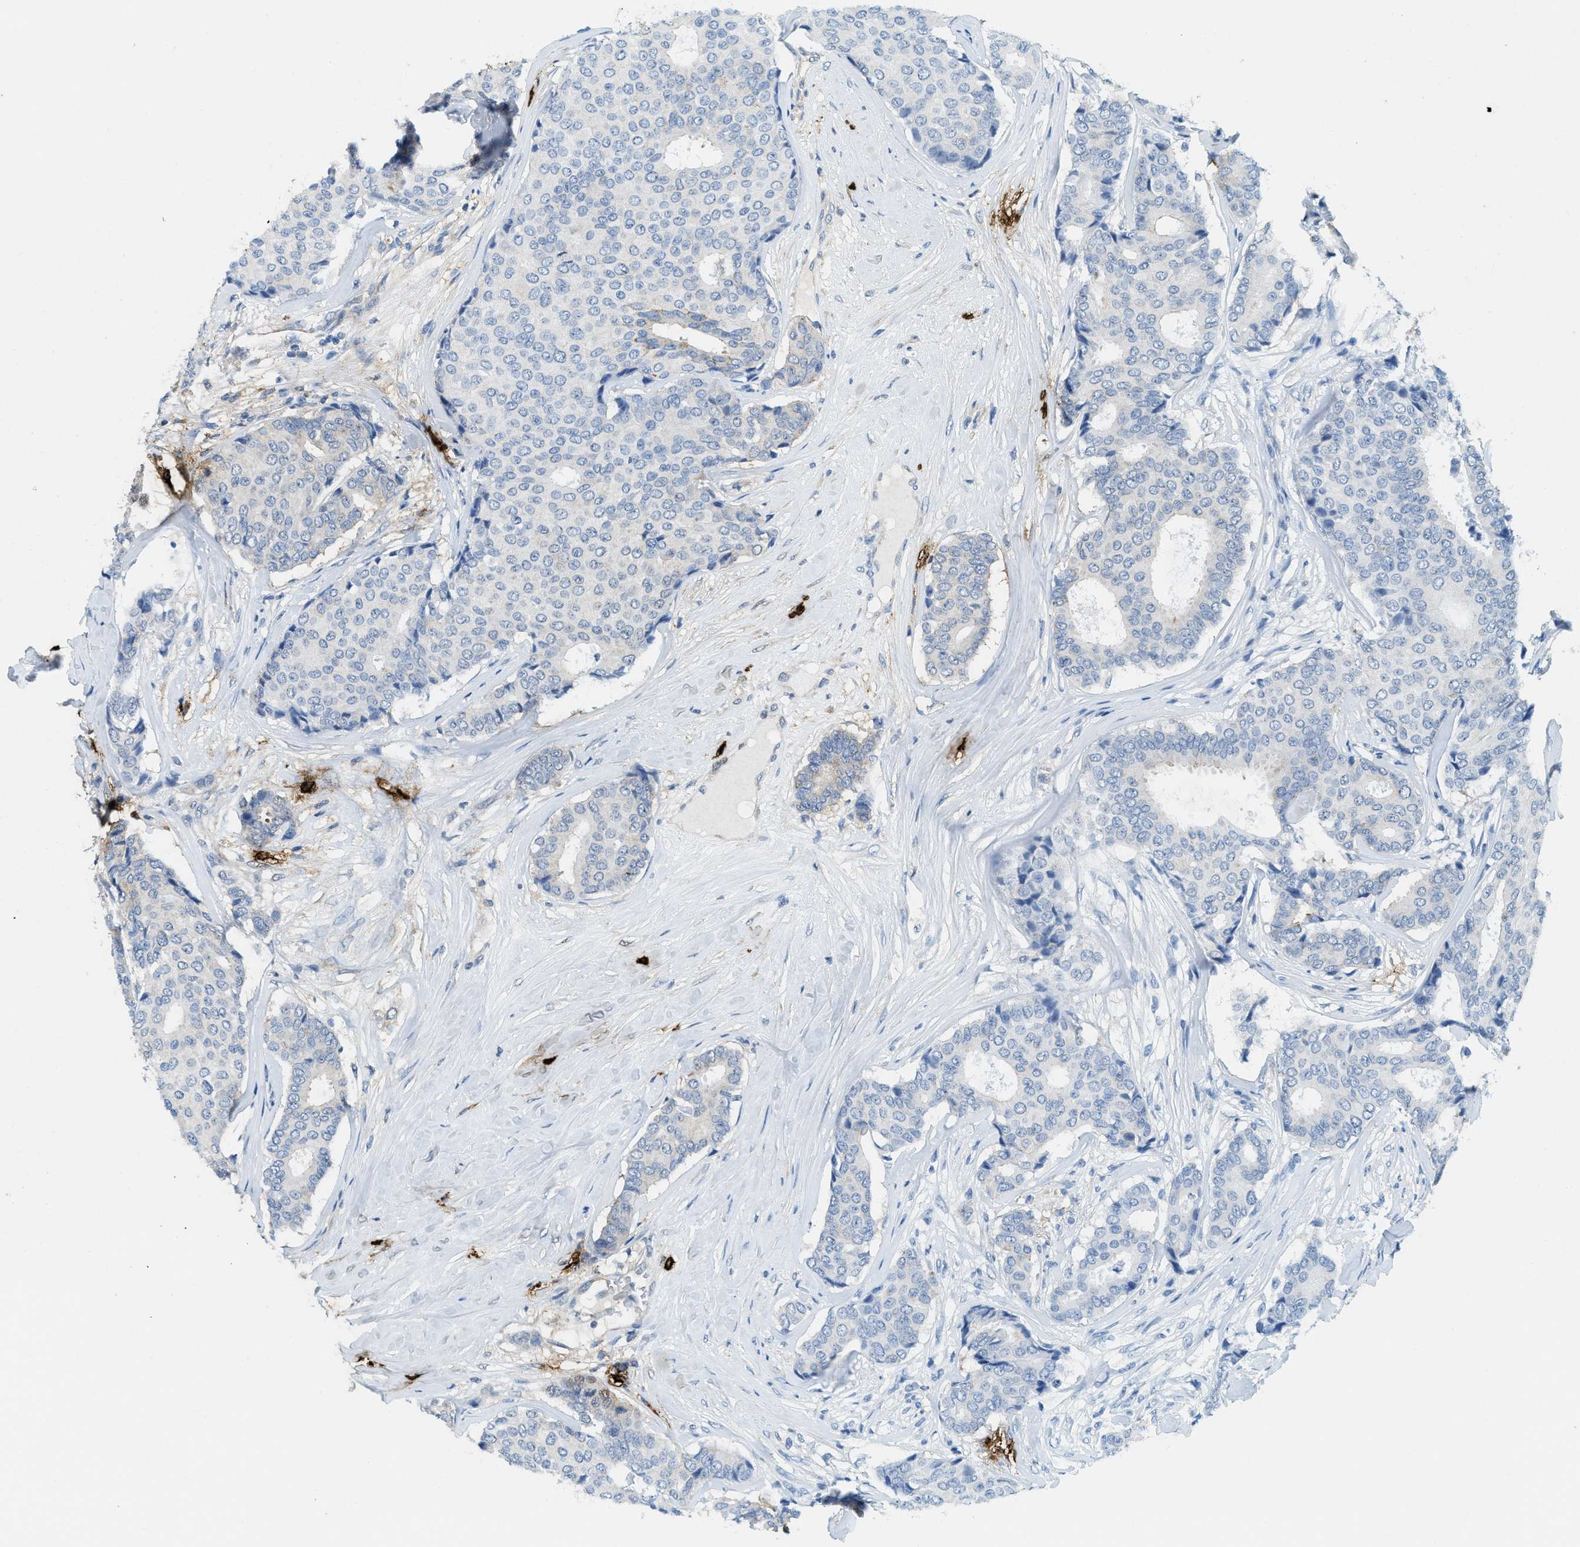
{"staining": {"intensity": "negative", "quantity": "none", "location": "none"}, "tissue": "breast cancer", "cell_type": "Tumor cells", "image_type": "cancer", "snomed": [{"axis": "morphology", "description": "Duct carcinoma"}, {"axis": "topography", "description": "Breast"}], "caption": "Immunohistochemical staining of intraductal carcinoma (breast) exhibits no significant positivity in tumor cells.", "gene": "TPSAB1", "patient": {"sex": "female", "age": 75}}